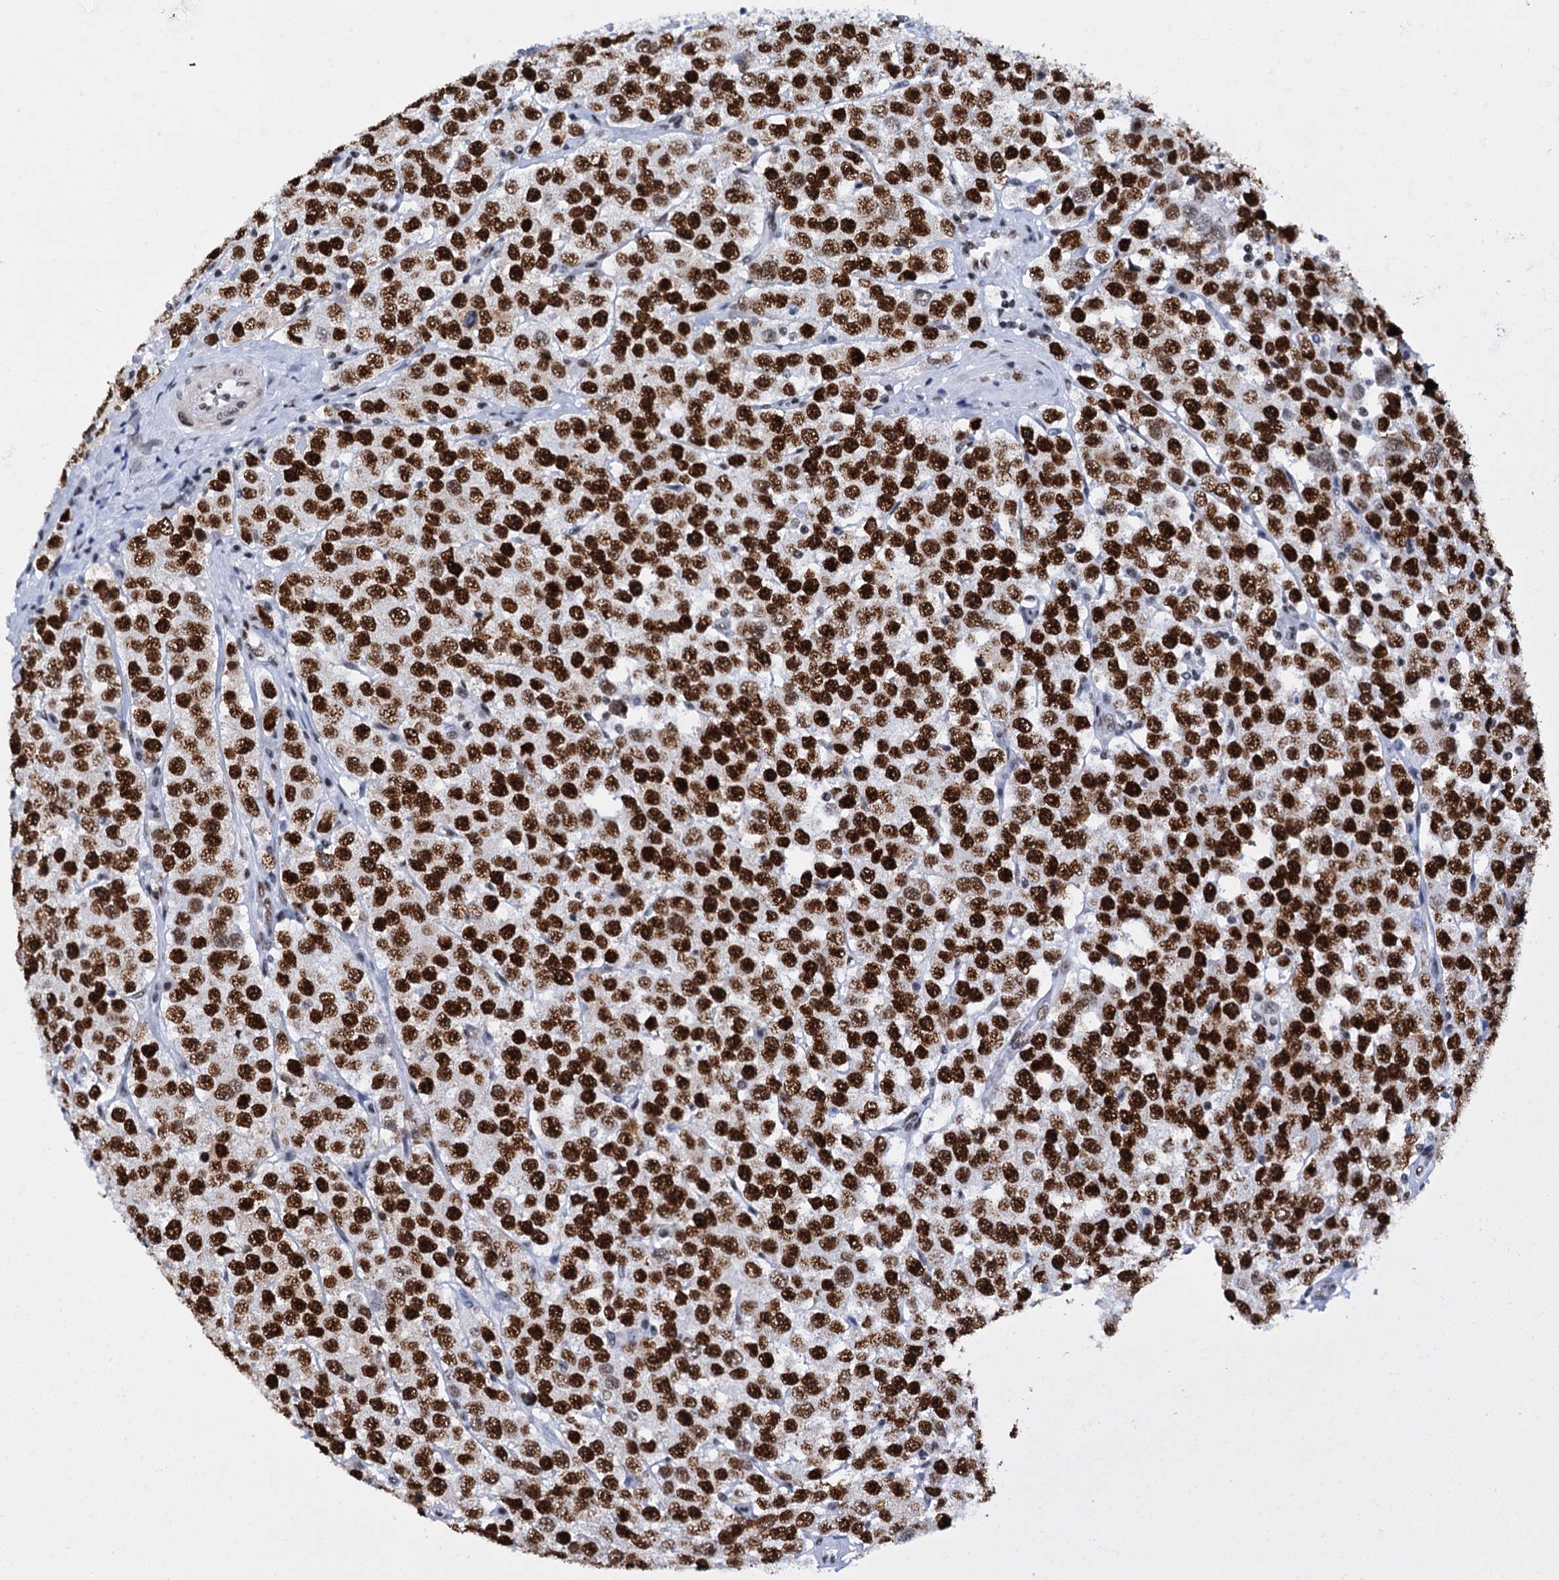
{"staining": {"intensity": "strong", "quantity": ">75%", "location": "nuclear"}, "tissue": "testis cancer", "cell_type": "Tumor cells", "image_type": "cancer", "snomed": [{"axis": "morphology", "description": "Seminoma, NOS"}, {"axis": "topography", "description": "Testis"}], "caption": "The immunohistochemical stain labels strong nuclear staining in tumor cells of testis cancer (seminoma) tissue.", "gene": "SLTM", "patient": {"sex": "male", "age": 28}}